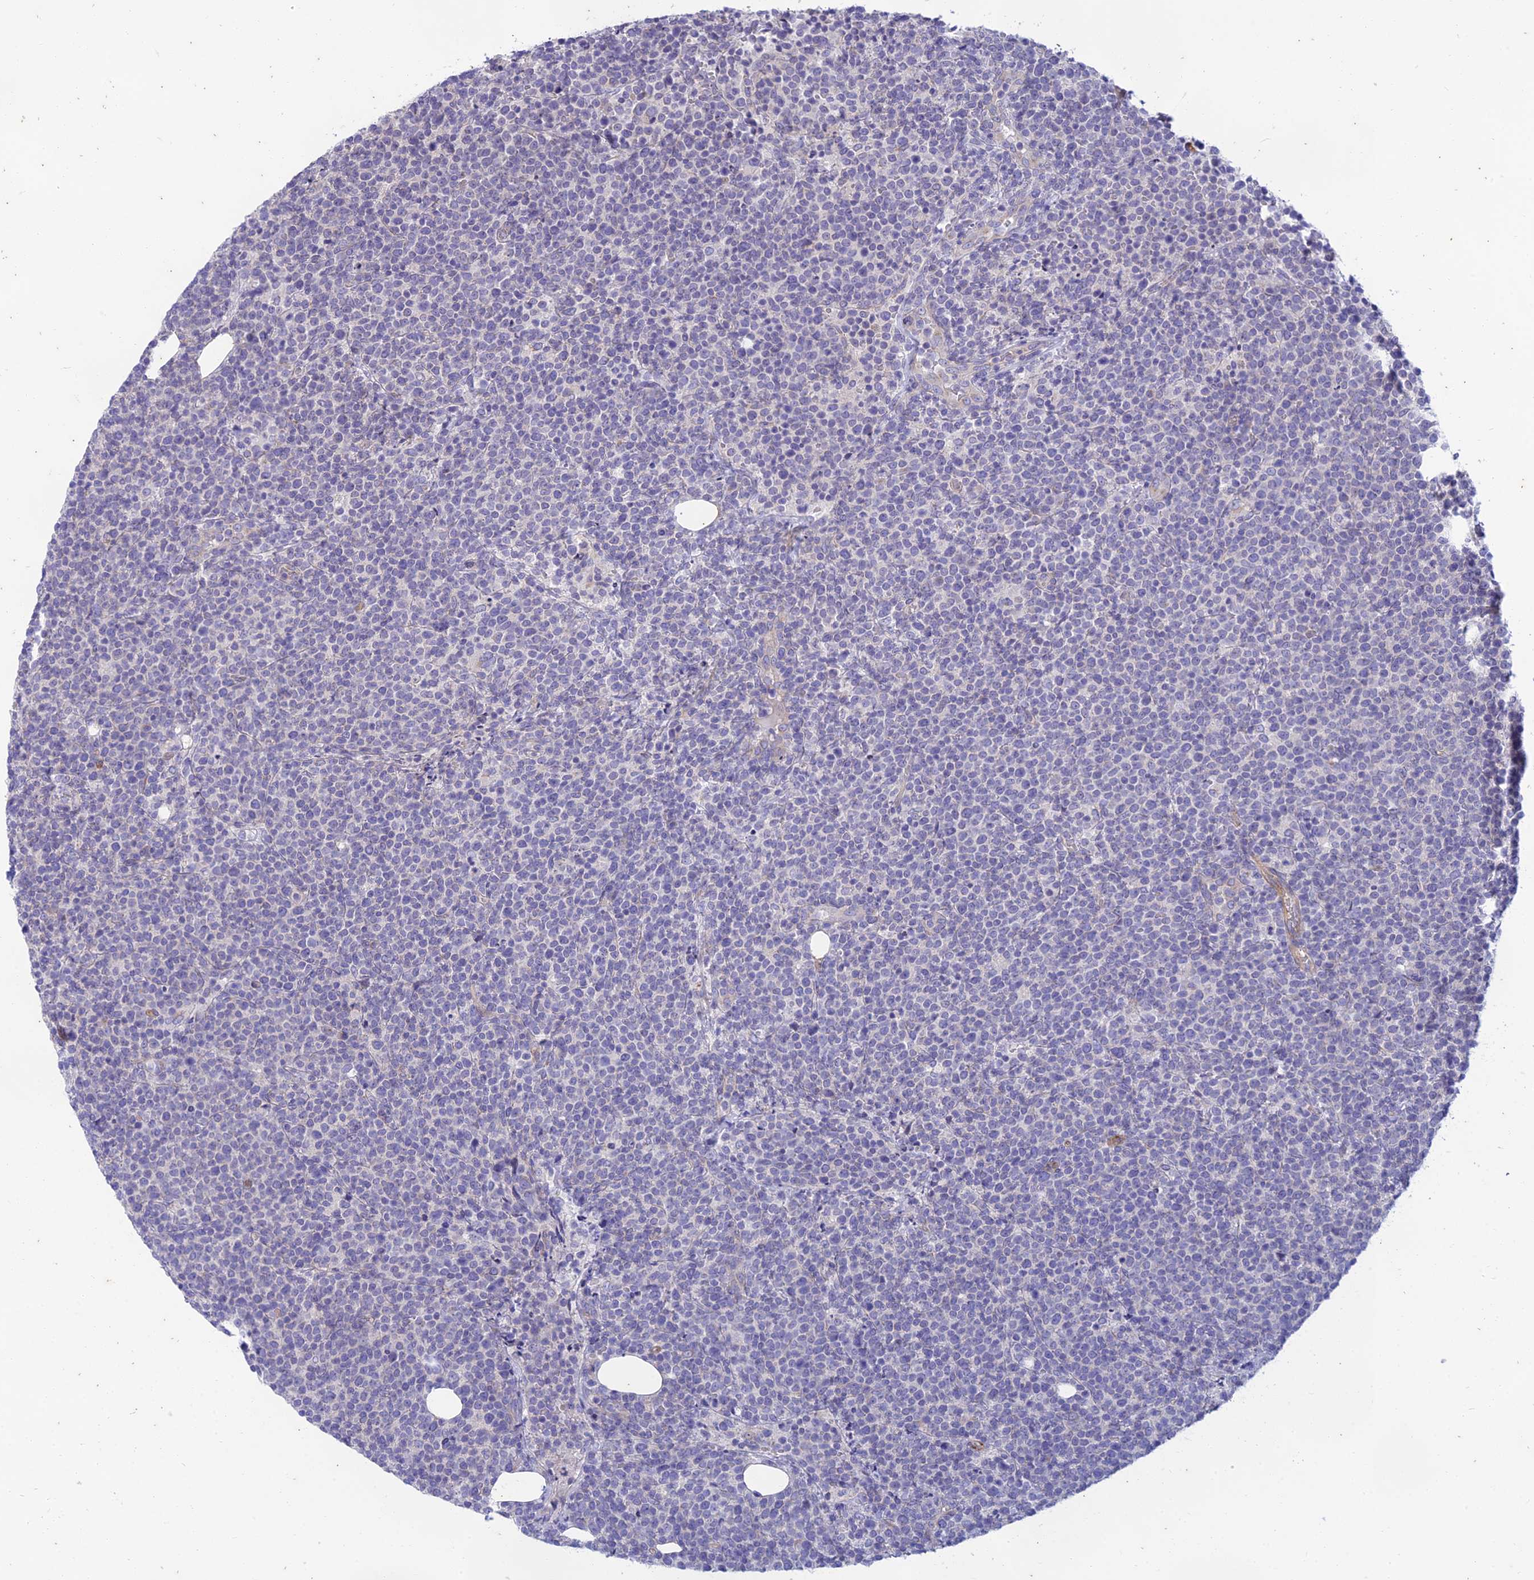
{"staining": {"intensity": "negative", "quantity": "none", "location": "none"}, "tissue": "lymphoma", "cell_type": "Tumor cells", "image_type": "cancer", "snomed": [{"axis": "morphology", "description": "Malignant lymphoma, non-Hodgkin's type, High grade"}, {"axis": "topography", "description": "Lymph node"}], "caption": "Tumor cells show no significant staining in malignant lymphoma, non-Hodgkin's type (high-grade).", "gene": "PTCD2", "patient": {"sex": "male", "age": 61}}